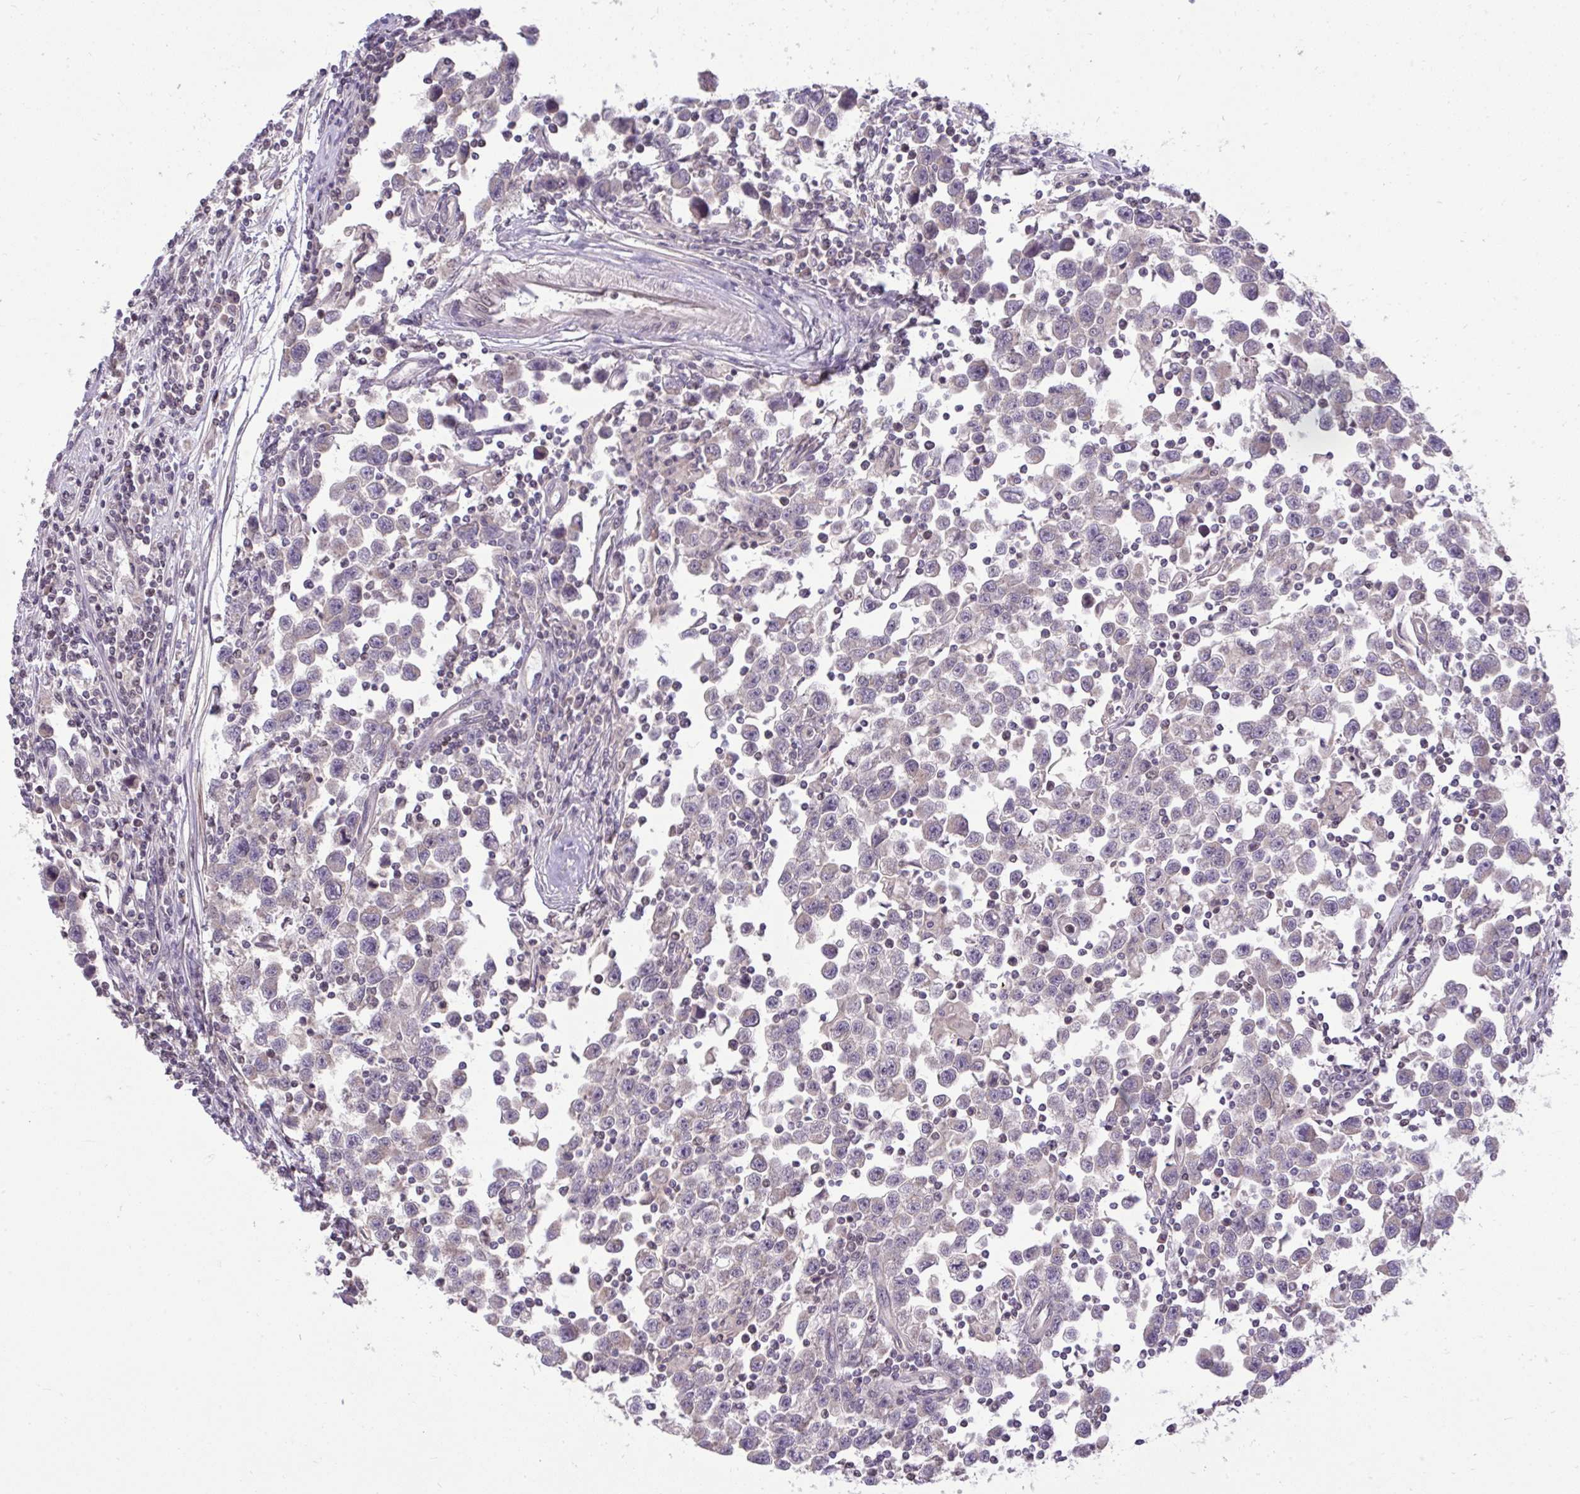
{"staining": {"intensity": "moderate", "quantity": "25%-75%", "location": "cytoplasmic/membranous"}, "tissue": "testis cancer", "cell_type": "Tumor cells", "image_type": "cancer", "snomed": [{"axis": "morphology", "description": "Seminoma, NOS"}, {"axis": "topography", "description": "Testis"}], "caption": "Testis cancer (seminoma) stained for a protein (brown) displays moderate cytoplasmic/membranous positive positivity in about 25%-75% of tumor cells.", "gene": "CYP20A1", "patient": {"sex": "male", "age": 31}}